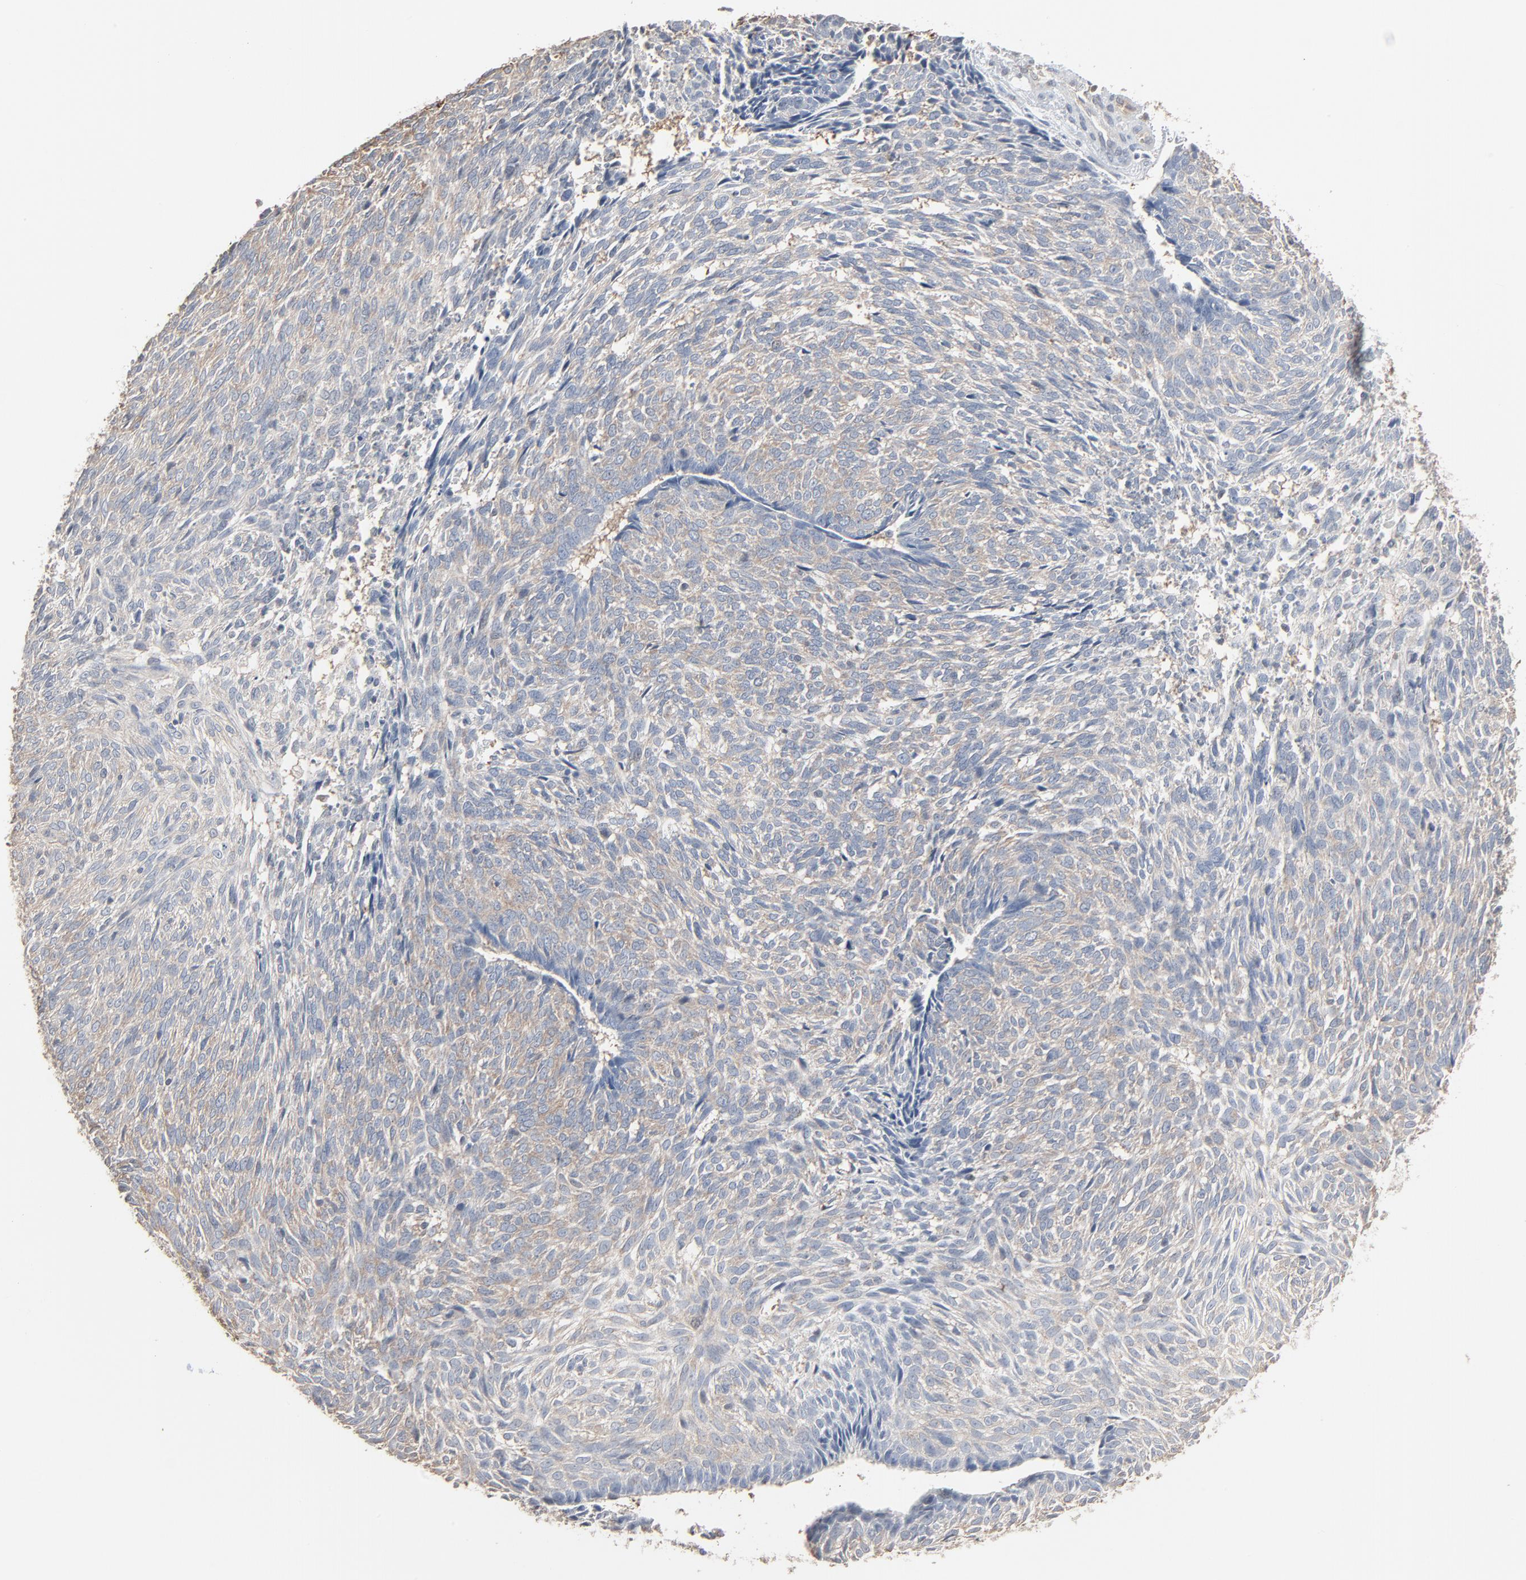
{"staining": {"intensity": "weak", "quantity": ">75%", "location": "cytoplasmic/membranous"}, "tissue": "skin cancer", "cell_type": "Tumor cells", "image_type": "cancer", "snomed": [{"axis": "morphology", "description": "Basal cell carcinoma"}, {"axis": "topography", "description": "Skin"}], "caption": "The immunohistochemical stain labels weak cytoplasmic/membranous staining in tumor cells of skin cancer tissue. (Stains: DAB in brown, nuclei in blue, Microscopy: brightfield microscopy at high magnification).", "gene": "CCT5", "patient": {"sex": "male", "age": 72}}